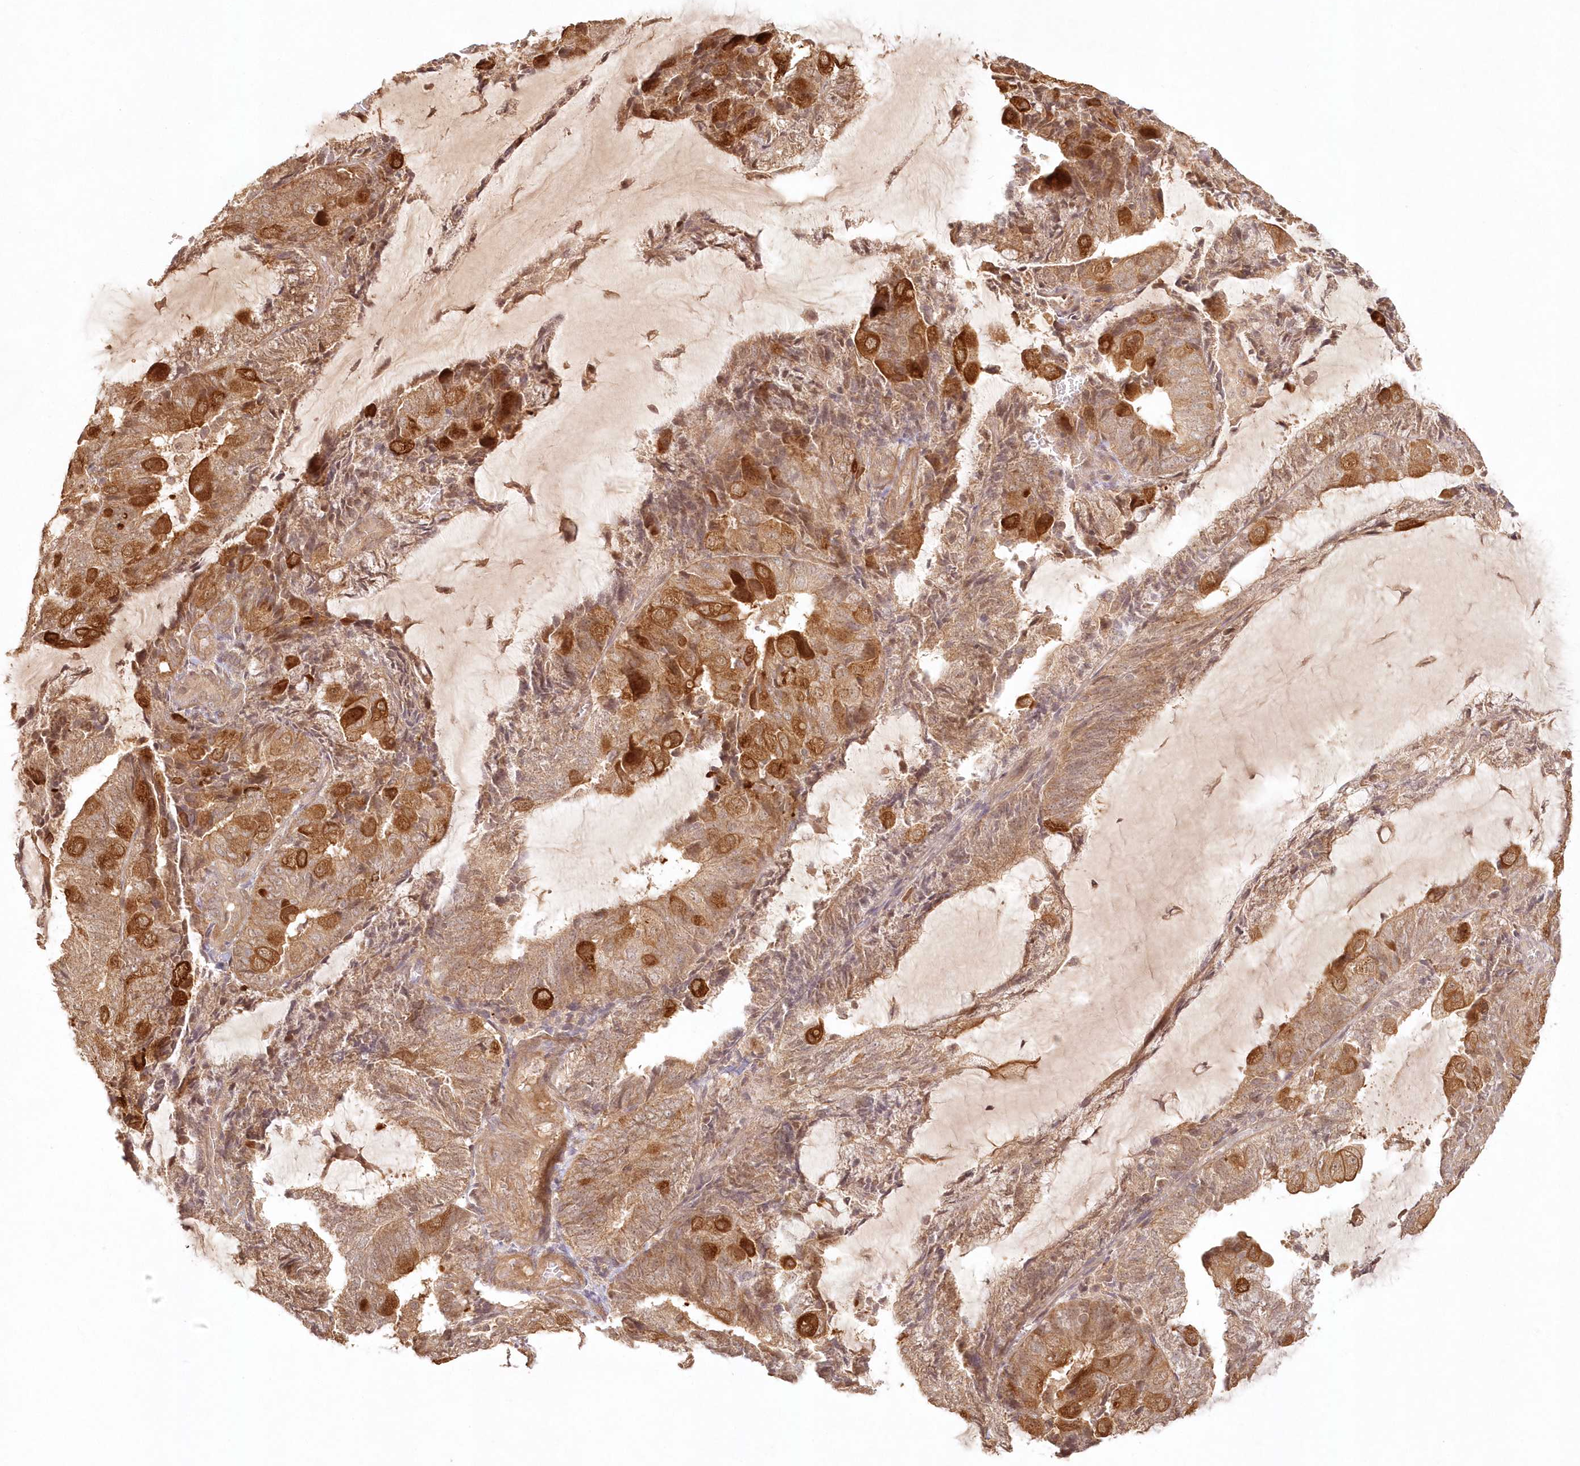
{"staining": {"intensity": "moderate", "quantity": ">75%", "location": "cytoplasmic/membranous"}, "tissue": "endometrial cancer", "cell_type": "Tumor cells", "image_type": "cancer", "snomed": [{"axis": "morphology", "description": "Adenocarcinoma, NOS"}, {"axis": "topography", "description": "Endometrium"}], "caption": "Brown immunohistochemical staining in adenocarcinoma (endometrial) reveals moderate cytoplasmic/membranous positivity in approximately >75% of tumor cells. (DAB (3,3'-diaminobenzidine) IHC, brown staining for protein, blue staining for nuclei).", "gene": "KIAA0232", "patient": {"sex": "female", "age": 81}}